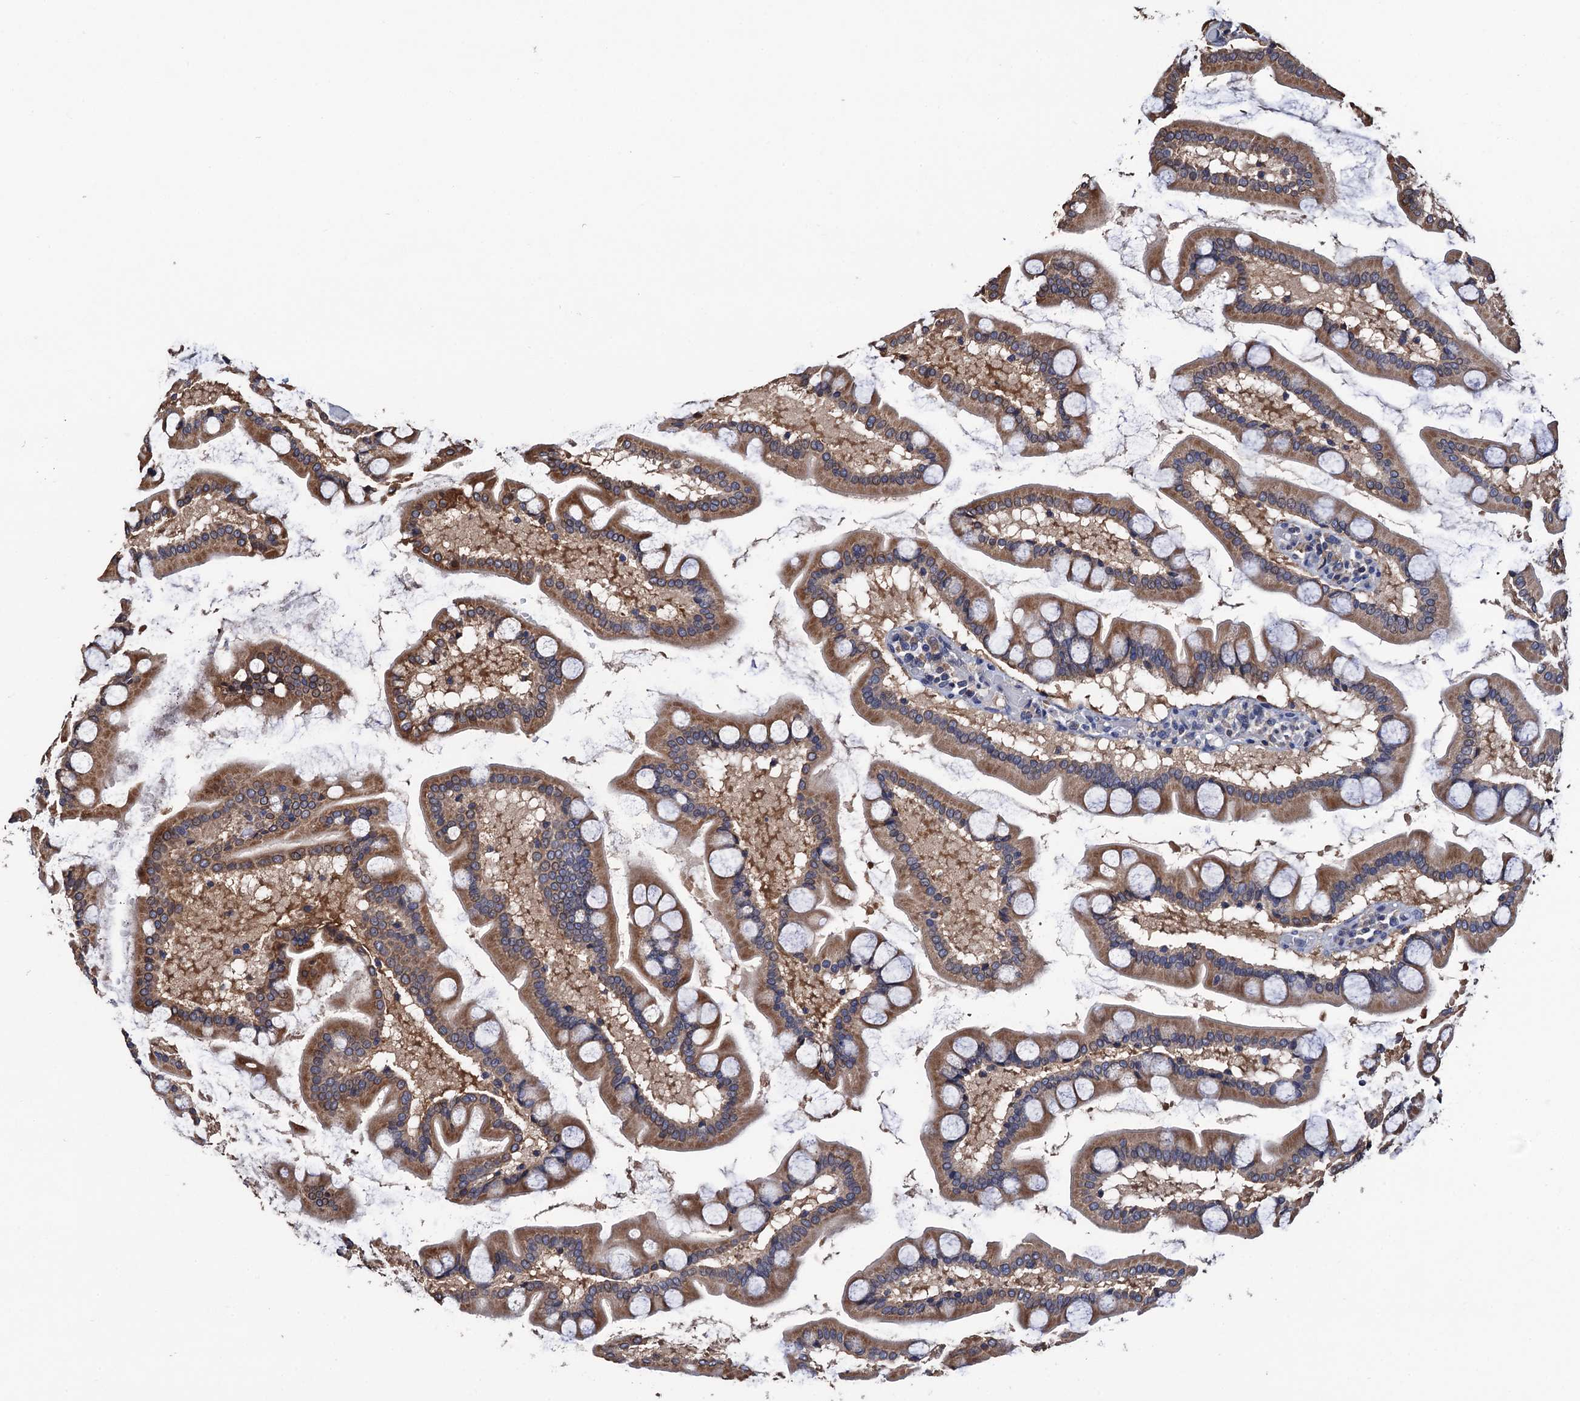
{"staining": {"intensity": "moderate", "quantity": ">75%", "location": "cytoplasmic/membranous"}, "tissue": "small intestine", "cell_type": "Glandular cells", "image_type": "normal", "snomed": [{"axis": "morphology", "description": "Normal tissue, NOS"}, {"axis": "topography", "description": "Small intestine"}], "caption": "Glandular cells exhibit medium levels of moderate cytoplasmic/membranous positivity in about >75% of cells in benign small intestine.", "gene": "RGS11", "patient": {"sex": "male", "age": 41}}